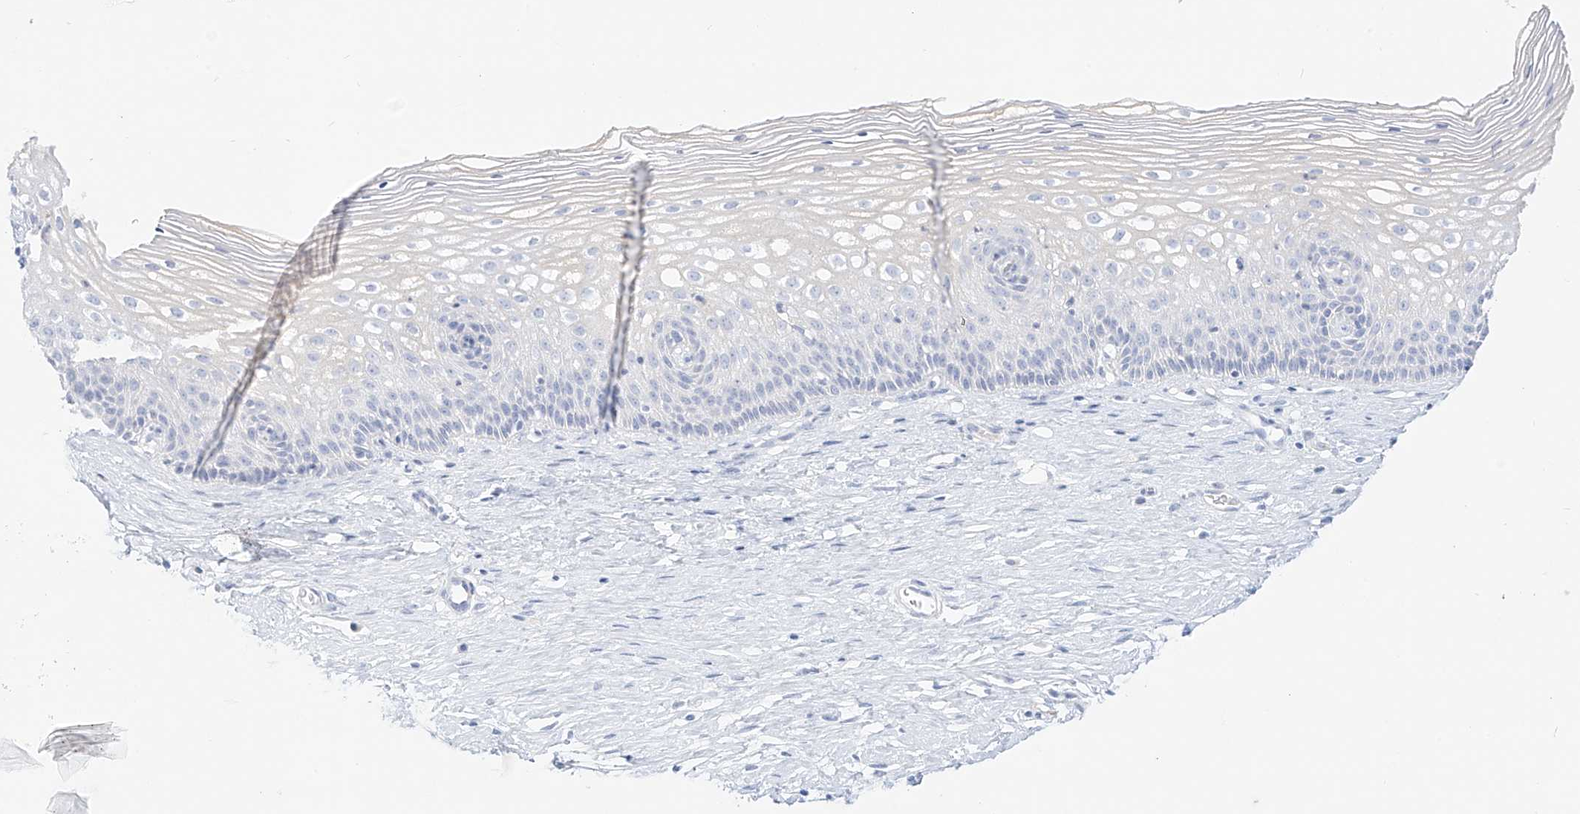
{"staining": {"intensity": "negative", "quantity": "none", "location": "none"}, "tissue": "cervix", "cell_type": "Glandular cells", "image_type": "normal", "snomed": [{"axis": "morphology", "description": "Normal tissue, NOS"}, {"axis": "topography", "description": "Cervix"}], "caption": "Histopathology image shows no significant protein expression in glandular cells of benign cervix.", "gene": "ST3GAL5", "patient": {"sex": "female", "age": 33}}